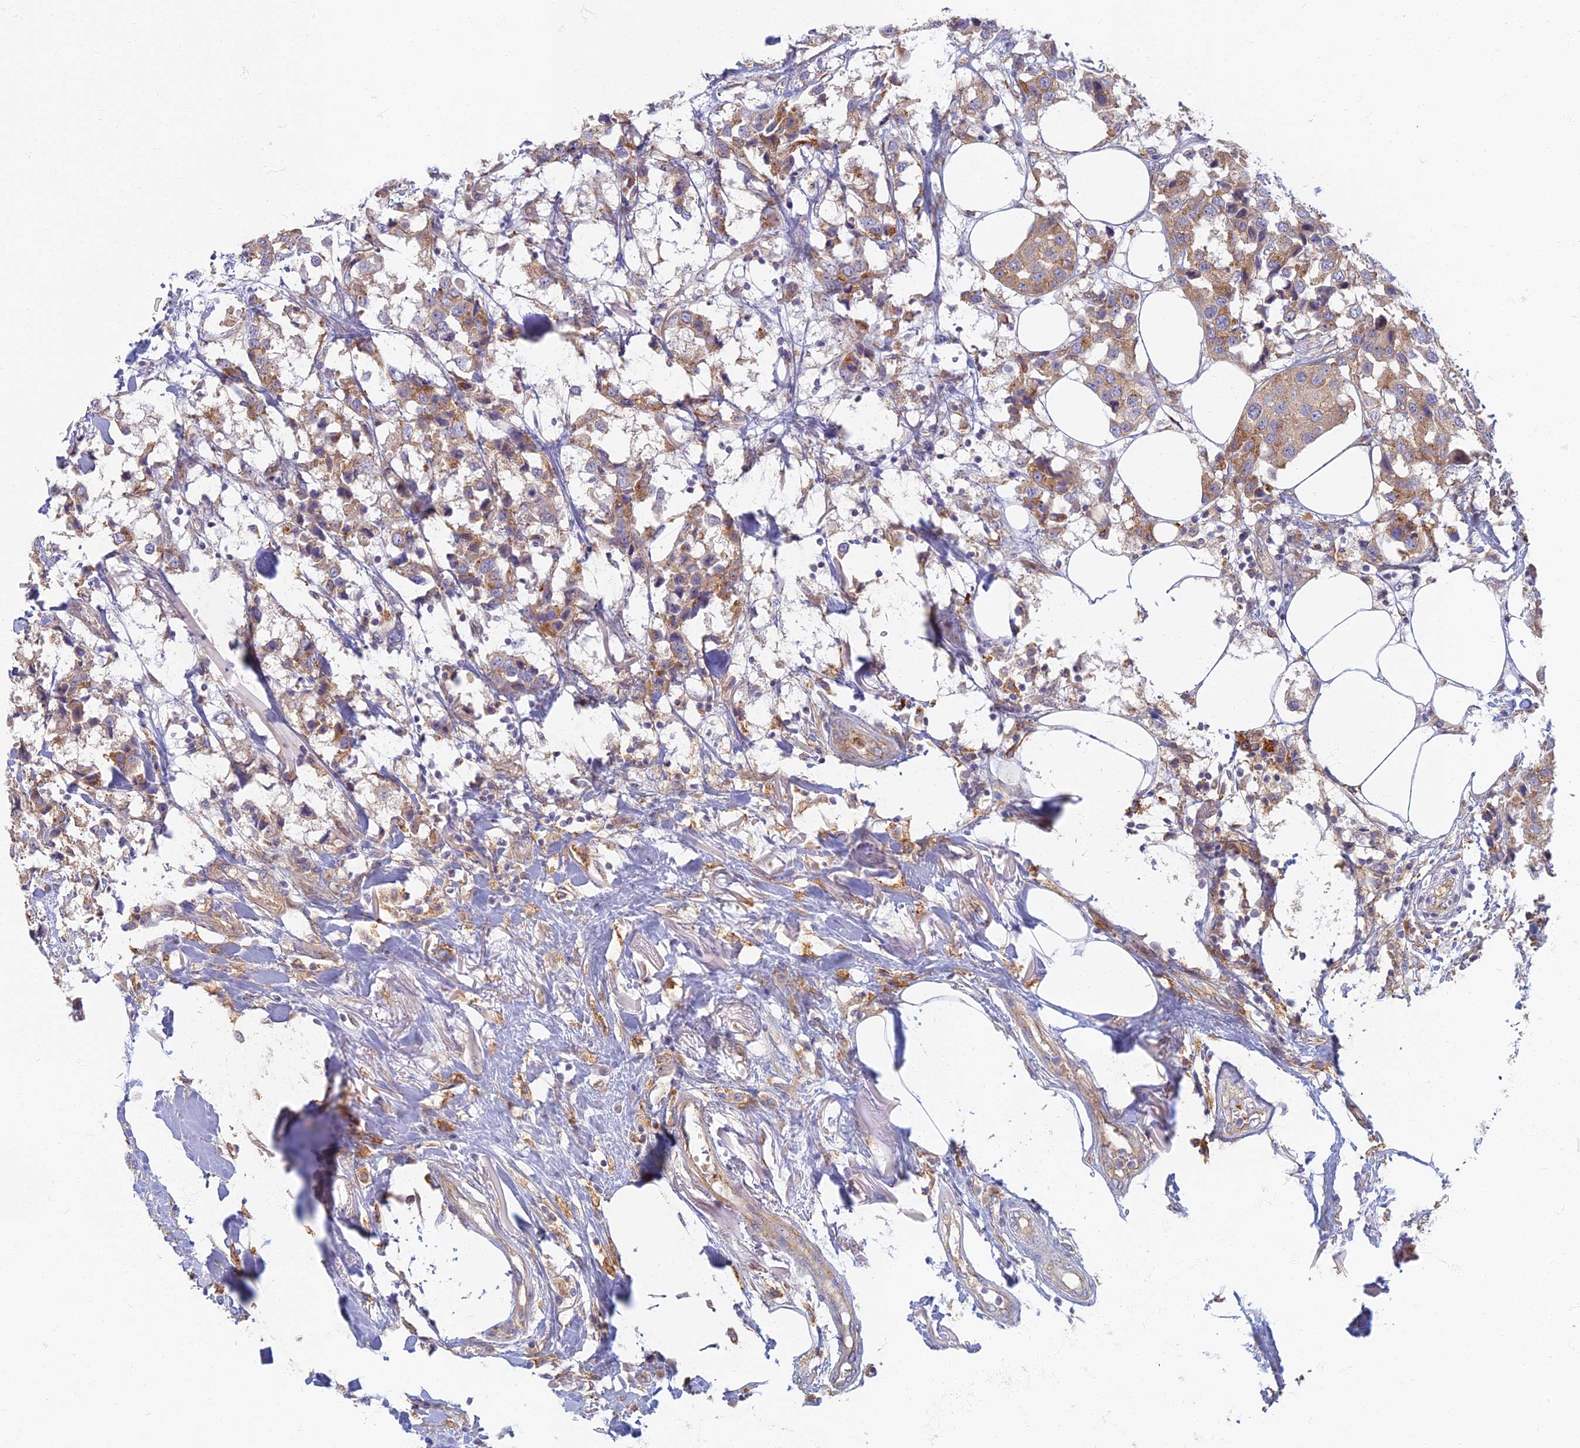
{"staining": {"intensity": "moderate", "quantity": "25%-75%", "location": "cytoplasmic/membranous"}, "tissue": "breast cancer", "cell_type": "Tumor cells", "image_type": "cancer", "snomed": [{"axis": "morphology", "description": "Duct carcinoma"}, {"axis": "topography", "description": "Breast"}], "caption": "An image showing moderate cytoplasmic/membranous expression in approximately 25%-75% of tumor cells in breast cancer (invasive ductal carcinoma), as visualized by brown immunohistochemical staining.", "gene": "PROX2", "patient": {"sex": "female", "age": 80}}